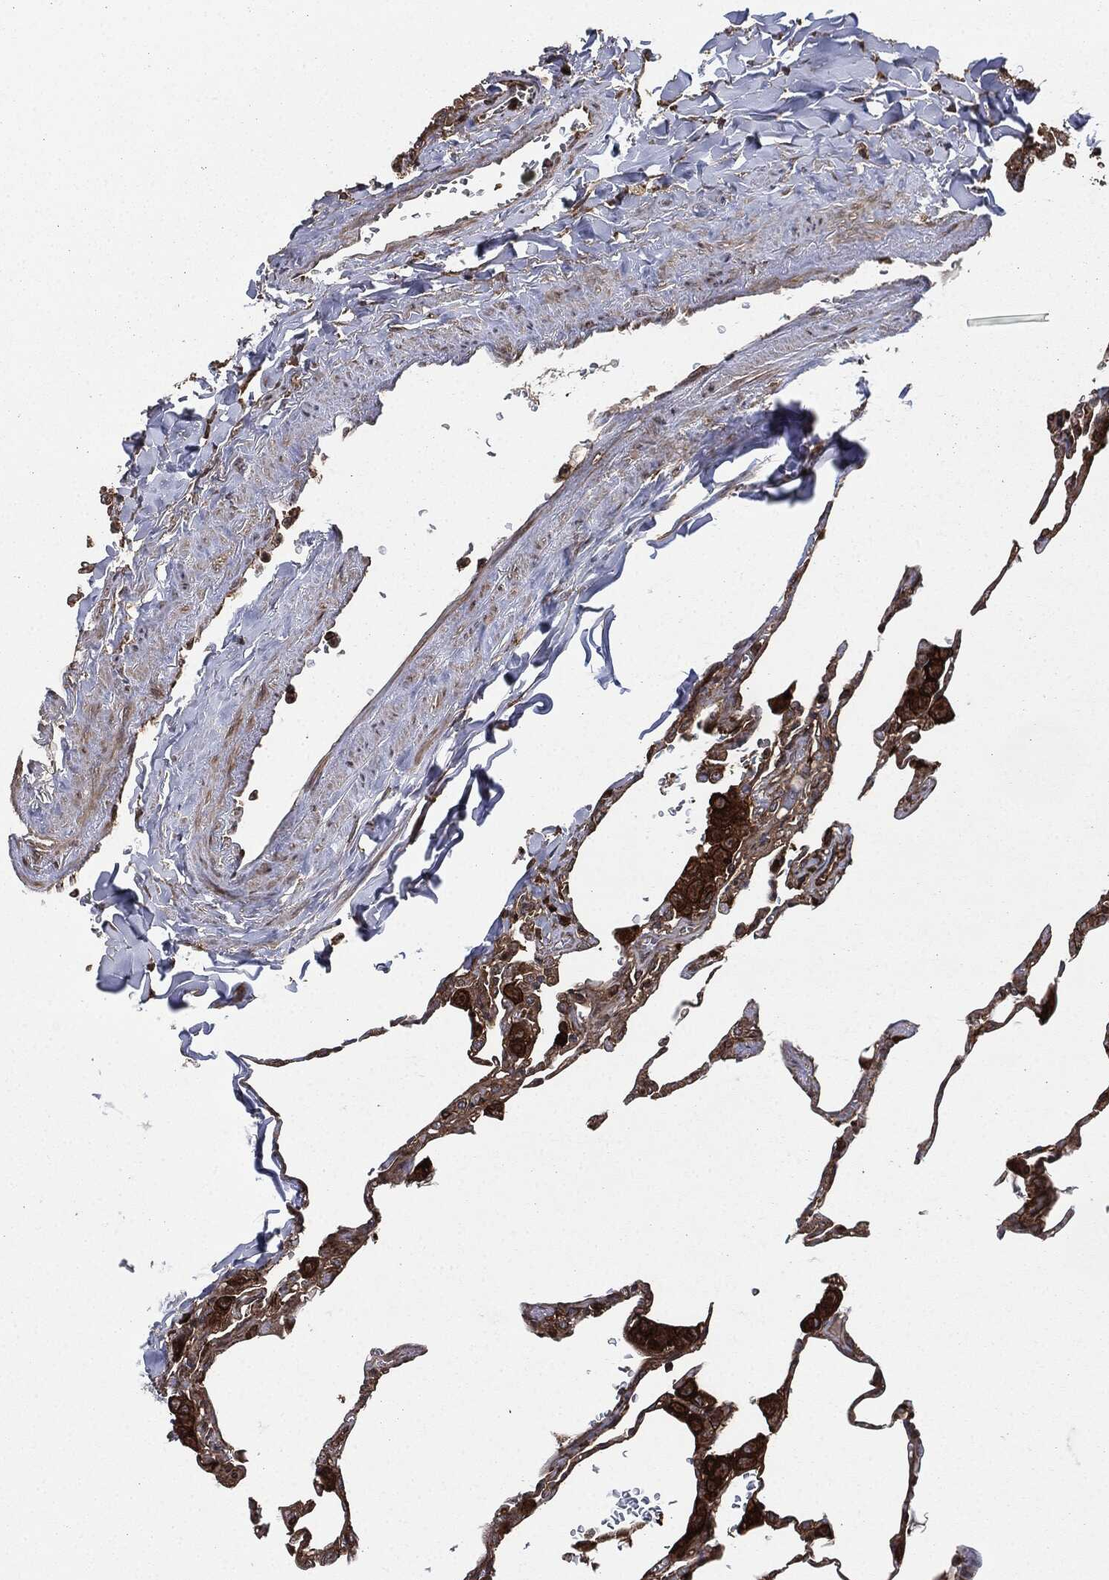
{"staining": {"intensity": "moderate", "quantity": ">75%", "location": "cytoplasmic/membranous"}, "tissue": "lung", "cell_type": "Alveolar cells", "image_type": "normal", "snomed": [{"axis": "morphology", "description": "Normal tissue, NOS"}, {"axis": "morphology", "description": "Adenocarcinoma, metastatic, NOS"}, {"axis": "topography", "description": "Lung"}], "caption": "Protein expression analysis of unremarkable lung shows moderate cytoplasmic/membranous positivity in about >75% of alveolar cells. The staining was performed using DAB (3,3'-diaminobenzidine), with brown indicating positive protein expression. Nuclei are stained blue with hematoxylin.", "gene": "RAP1GDS1", "patient": {"sex": "male", "age": 45}}